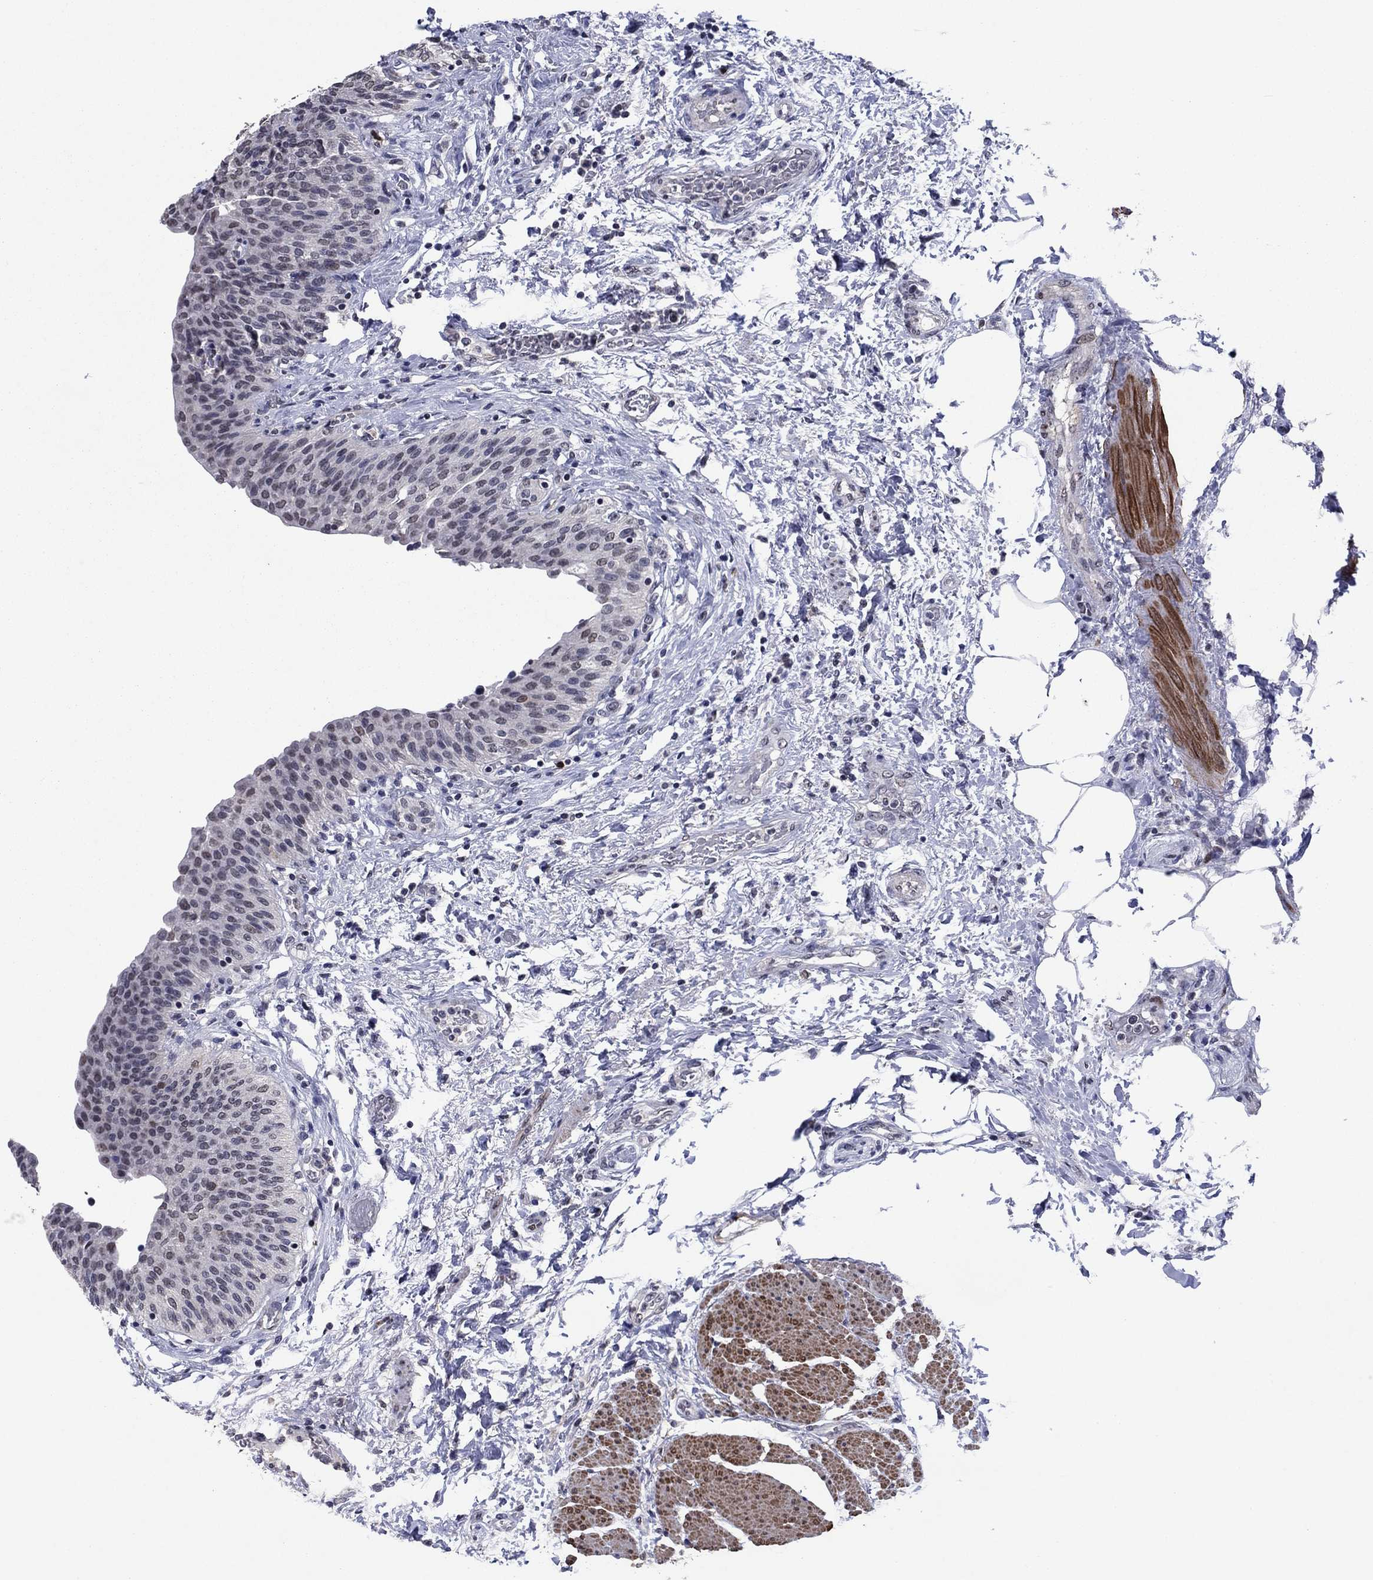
{"staining": {"intensity": "weak", "quantity": "<25%", "location": "nuclear"}, "tissue": "urinary bladder", "cell_type": "Urothelial cells", "image_type": "normal", "snomed": [{"axis": "morphology", "description": "Normal tissue, NOS"}, {"axis": "morphology", "description": "Metaplasia, NOS"}, {"axis": "topography", "description": "Urinary bladder"}], "caption": "Urinary bladder stained for a protein using IHC displays no expression urothelial cells.", "gene": "TYMS", "patient": {"sex": "male", "age": 68}}